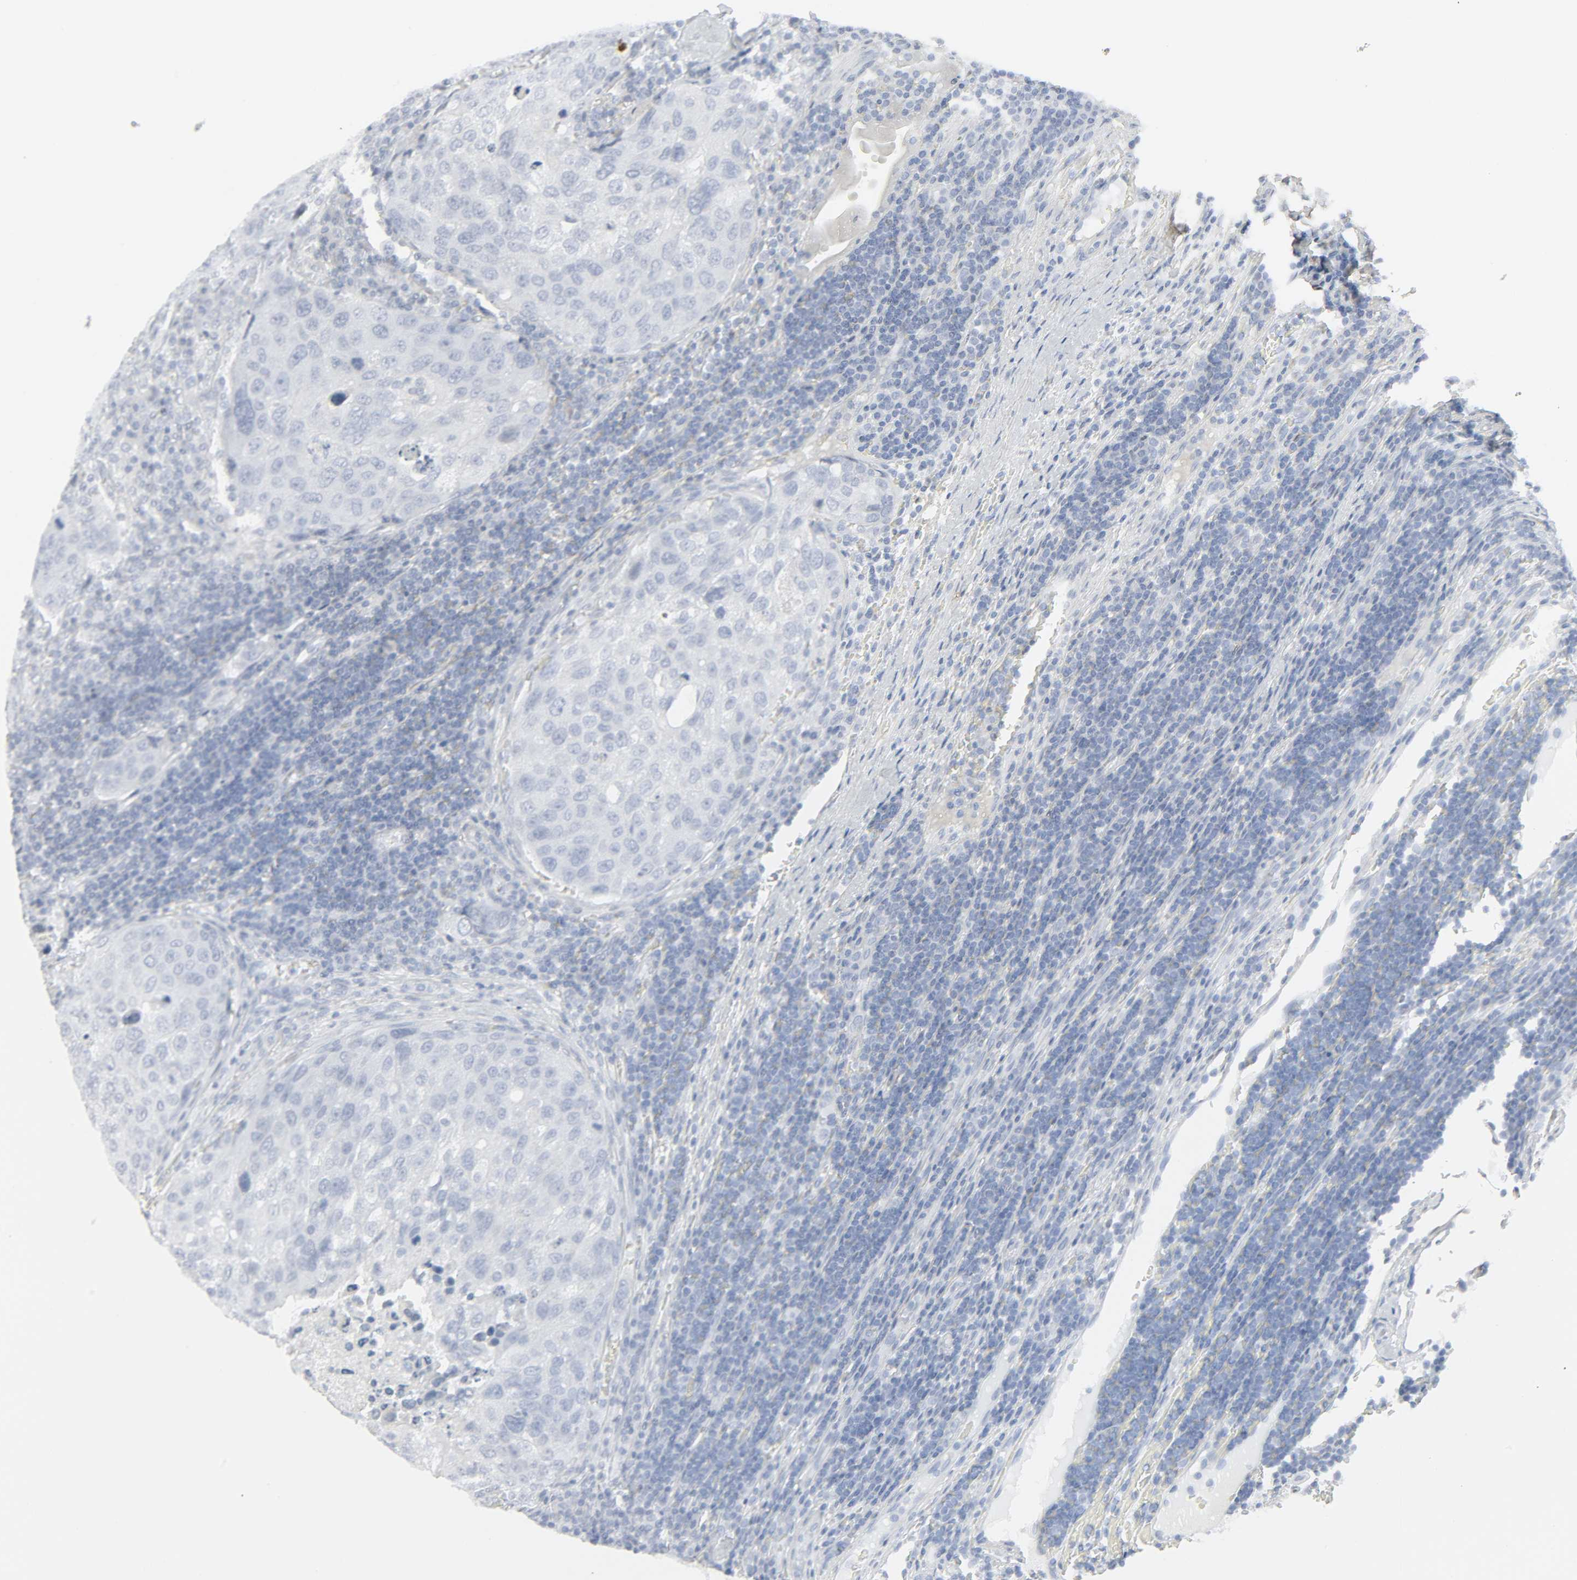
{"staining": {"intensity": "negative", "quantity": "none", "location": "none"}, "tissue": "urothelial cancer", "cell_type": "Tumor cells", "image_type": "cancer", "snomed": [{"axis": "morphology", "description": "Urothelial carcinoma, High grade"}, {"axis": "topography", "description": "Lymph node"}, {"axis": "topography", "description": "Urinary bladder"}], "caption": "DAB (3,3'-diaminobenzidine) immunohistochemical staining of urothelial cancer displays no significant staining in tumor cells.", "gene": "ZBTB16", "patient": {"sex": "male", "age": 51}}